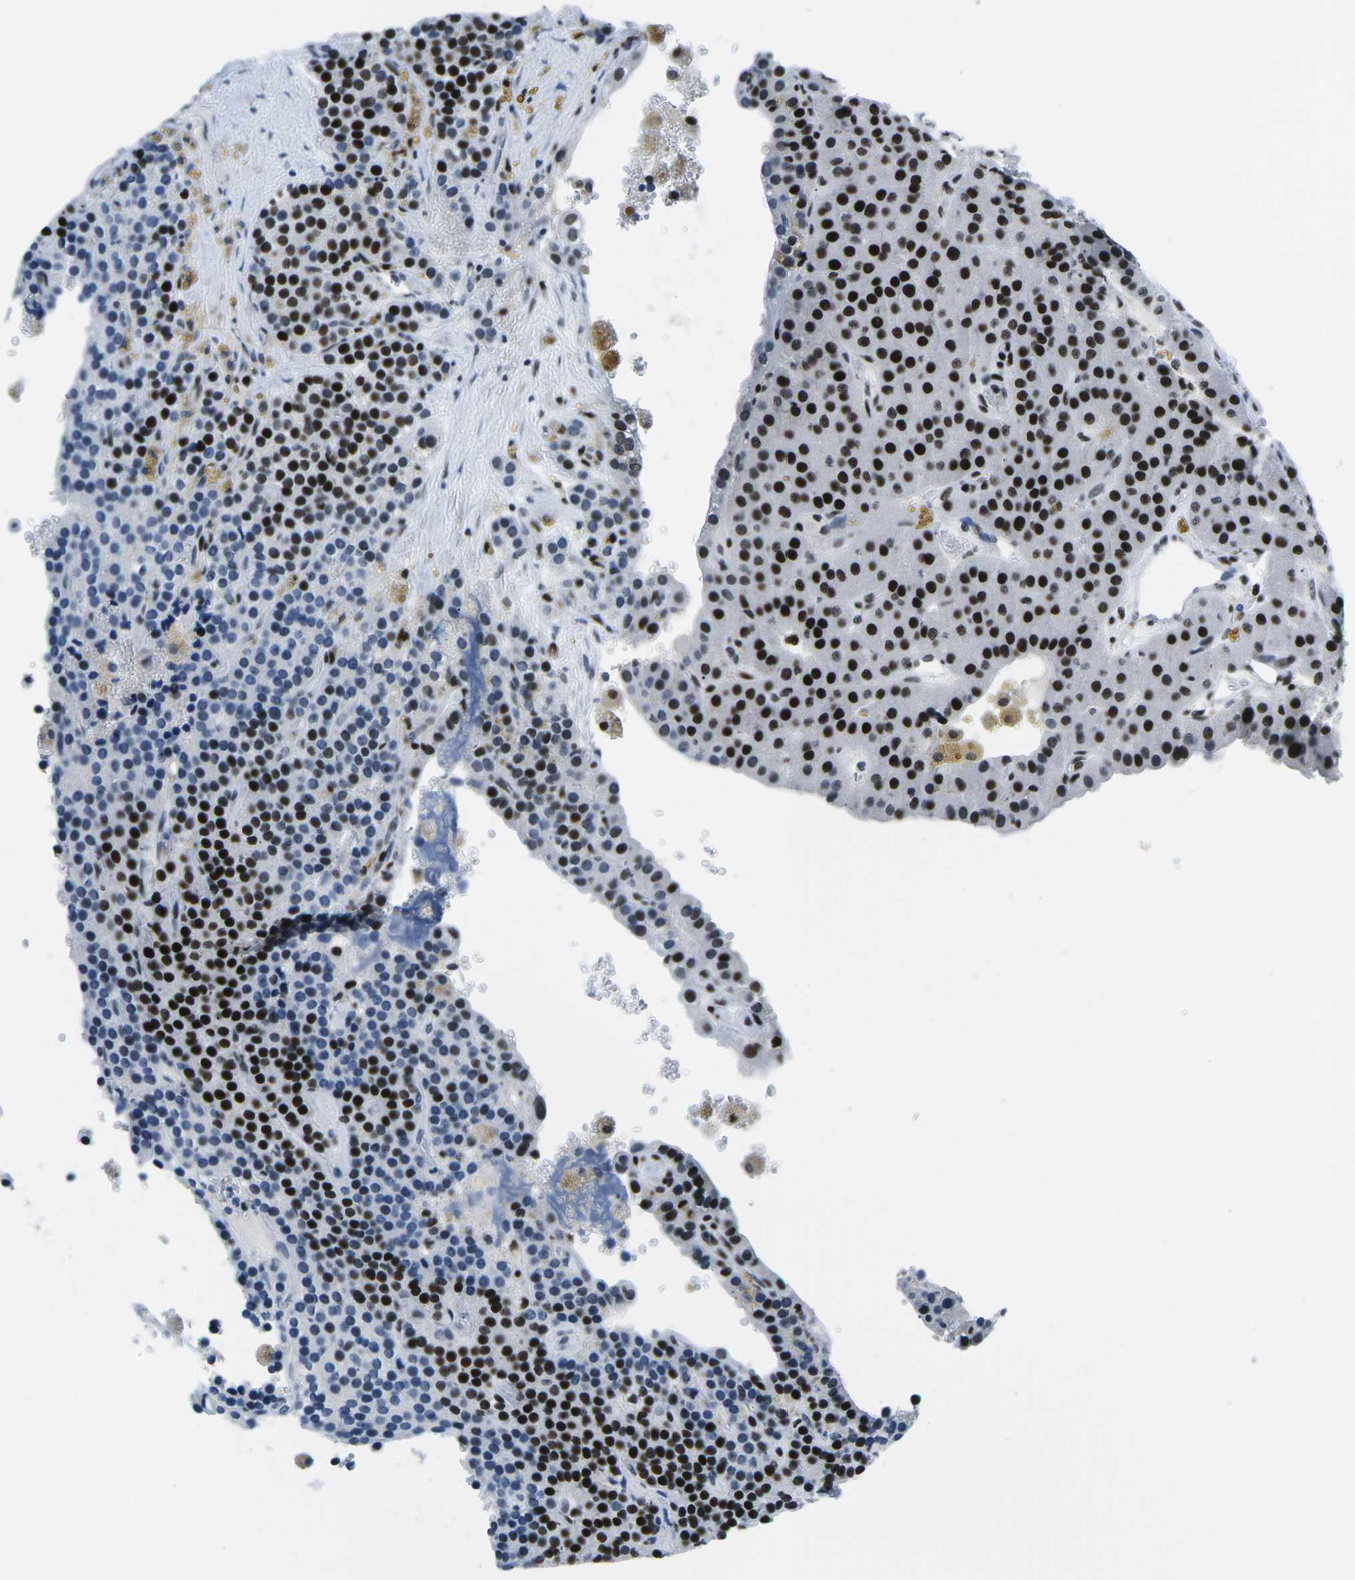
{"staining": {"intensity": "strong", "quantity": "25%-75%", "location": "nuclear"}, "tissue": "parathyroid gland", "cell_type": "Glandular cells", "image_type": "normal", "snomed": [{"axis": "morphology", "description": "Normal tissue, NOS"}, {"axis": "morphology", "description": "Adenoma, NOS"}, {"axis": "topography", "description": "Parathyroid gland"}], "caption": "Normal parathyroid gland shows strong nuclear staining in about 25%-75% of glandular cells, visualized by immunohistochemistry. (brown staining indicates protein expression, while blue staining denotes nuclei).", "gene": "ATF1", "patient": {"sex": "female", "age": 86}}